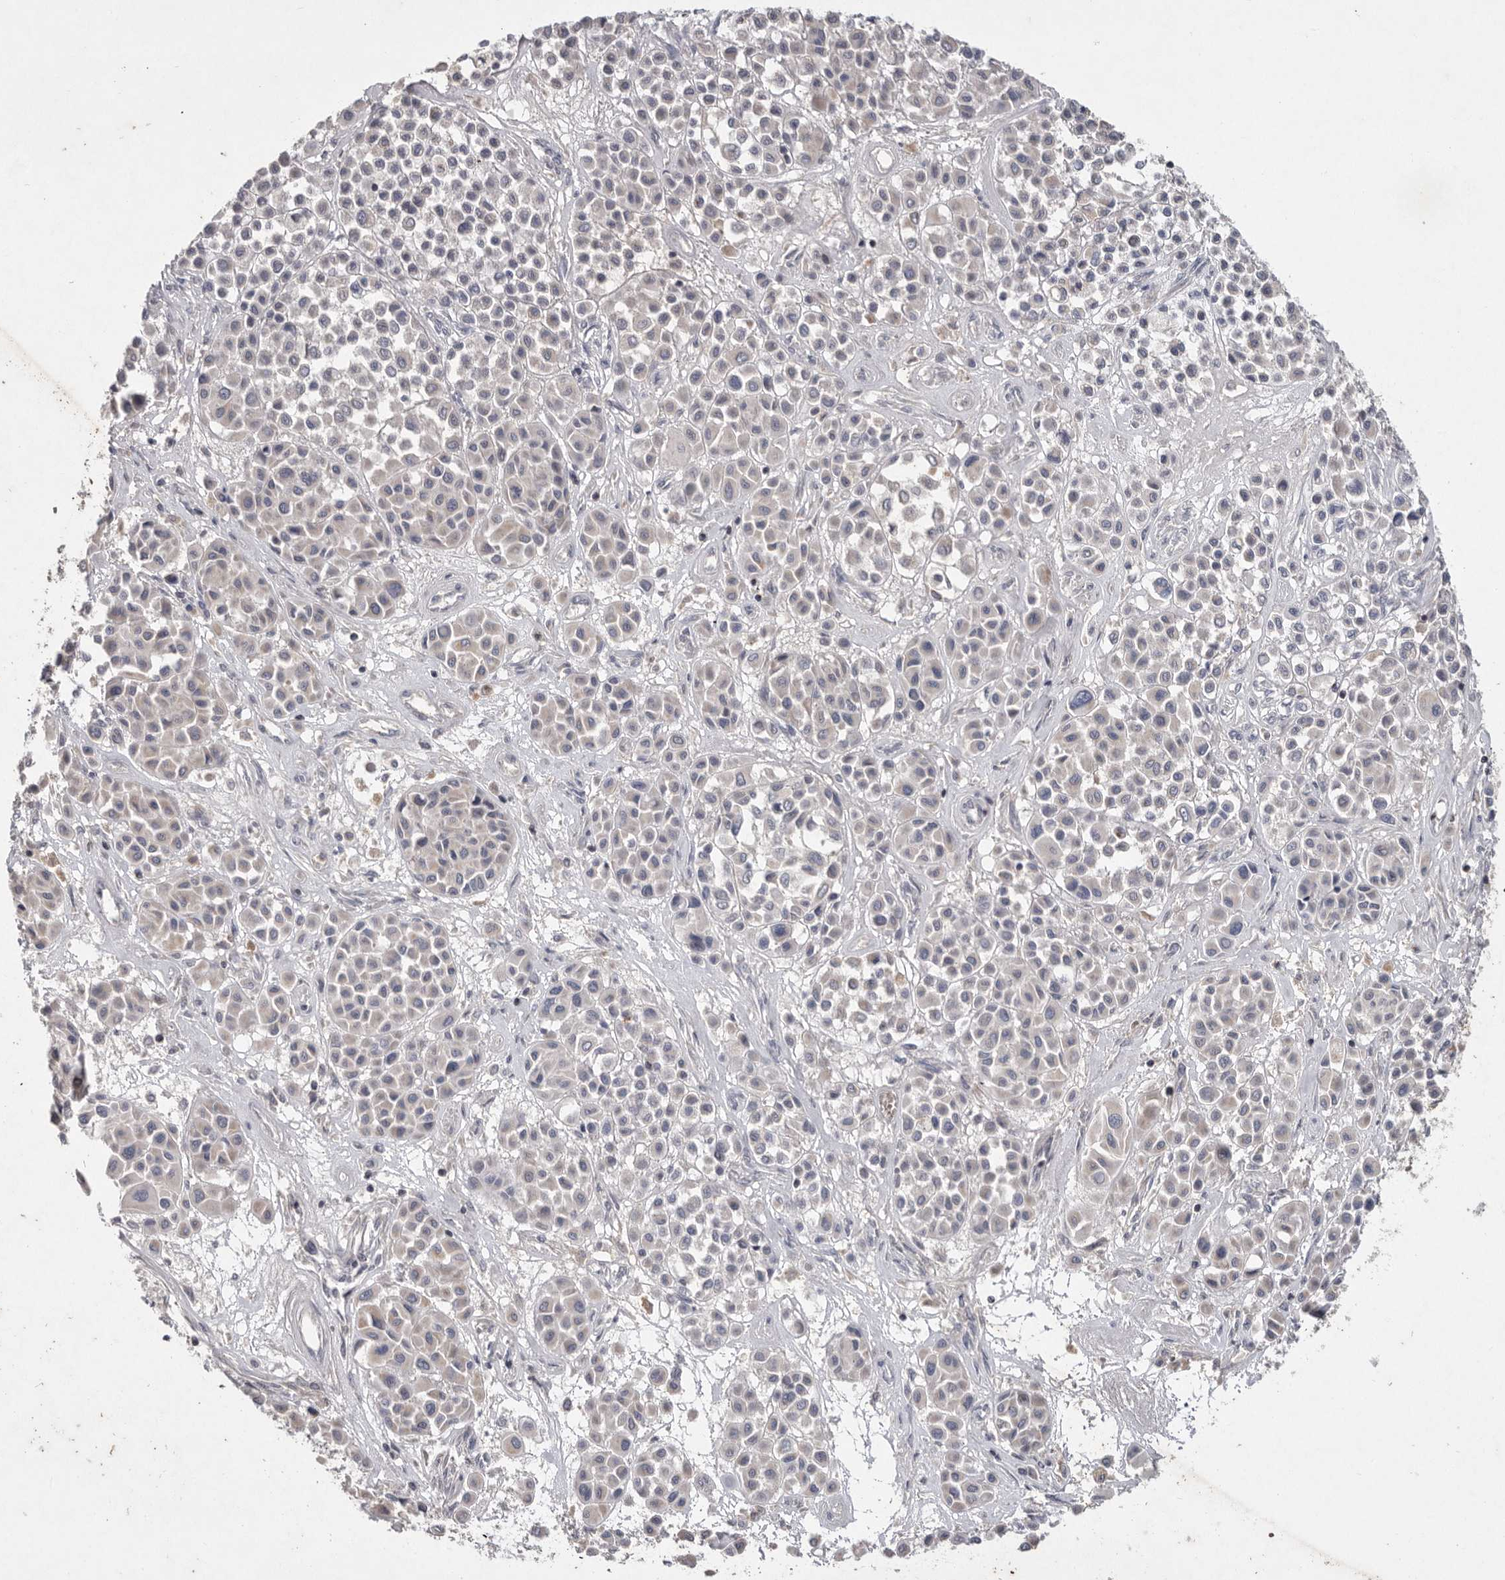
{"staining": {"intensity": "negative", "quantity": "none", "location": "none"}, "tissue": "melanoma", "cell_type": "Tumor cells", "image_type": "cancer", "snomed": [{"axis": "morphology", "description": "Malignant melanoma, Metastatic site"}, {"axis": "topography", "description": "Soft tissue"}], "caption": "Malignant melanoma (metastatic site) was stained to show a protein in brown. There is no significant staining in tumor cells. Brightfield microscopy of immunohistochemistry stained with DAB (brown) and hematoxylin (blue), captured at high magnification.", "gene": "TNFSF14", "patient": {"sex": "male", "age": 41}}